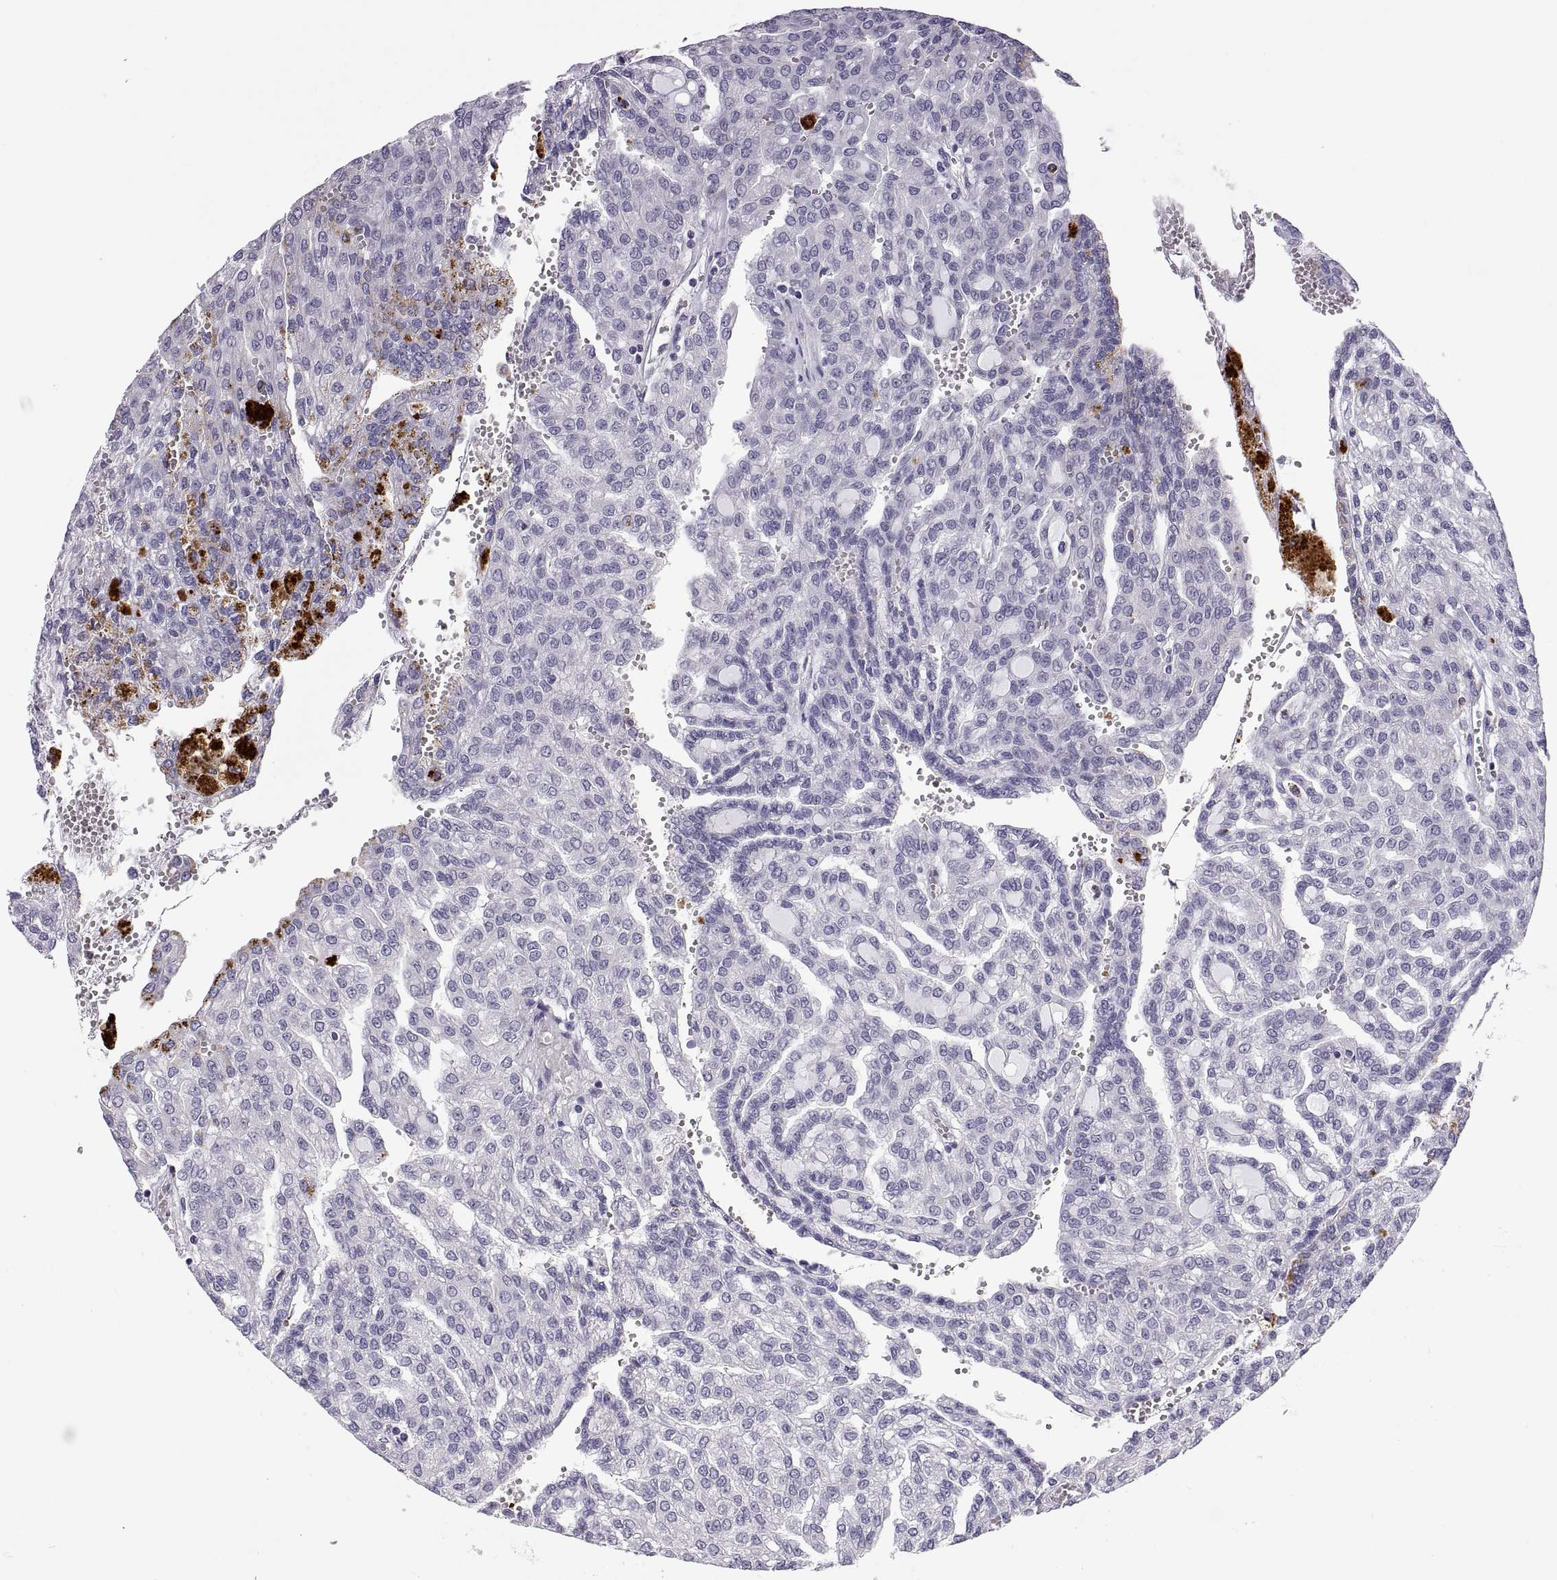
{"staining": {"intensity": "negative", "quantity": "none", "location": "none"}, "tissue": "renal cancer", "cell_type": "Tumor cells", "image_type": "cancer", "snomed": [{"axis": "morphology", "description": "Adenocarcinoma, NOS"}, {"axis": "topography", "description": "Kidney"}], "caption": "A high-resolution photomicrograph shows immunohistochemistry staining of adenocarcinoma (renal), which demonstrates no significant expression in tumor cells. (Brightfield microscopy of DAB (3,3'-diaminobenzidine) immunohistochemistry at high magnification).", "gene": "RGS19", "patient": {"sex": "male", "age": 63}}